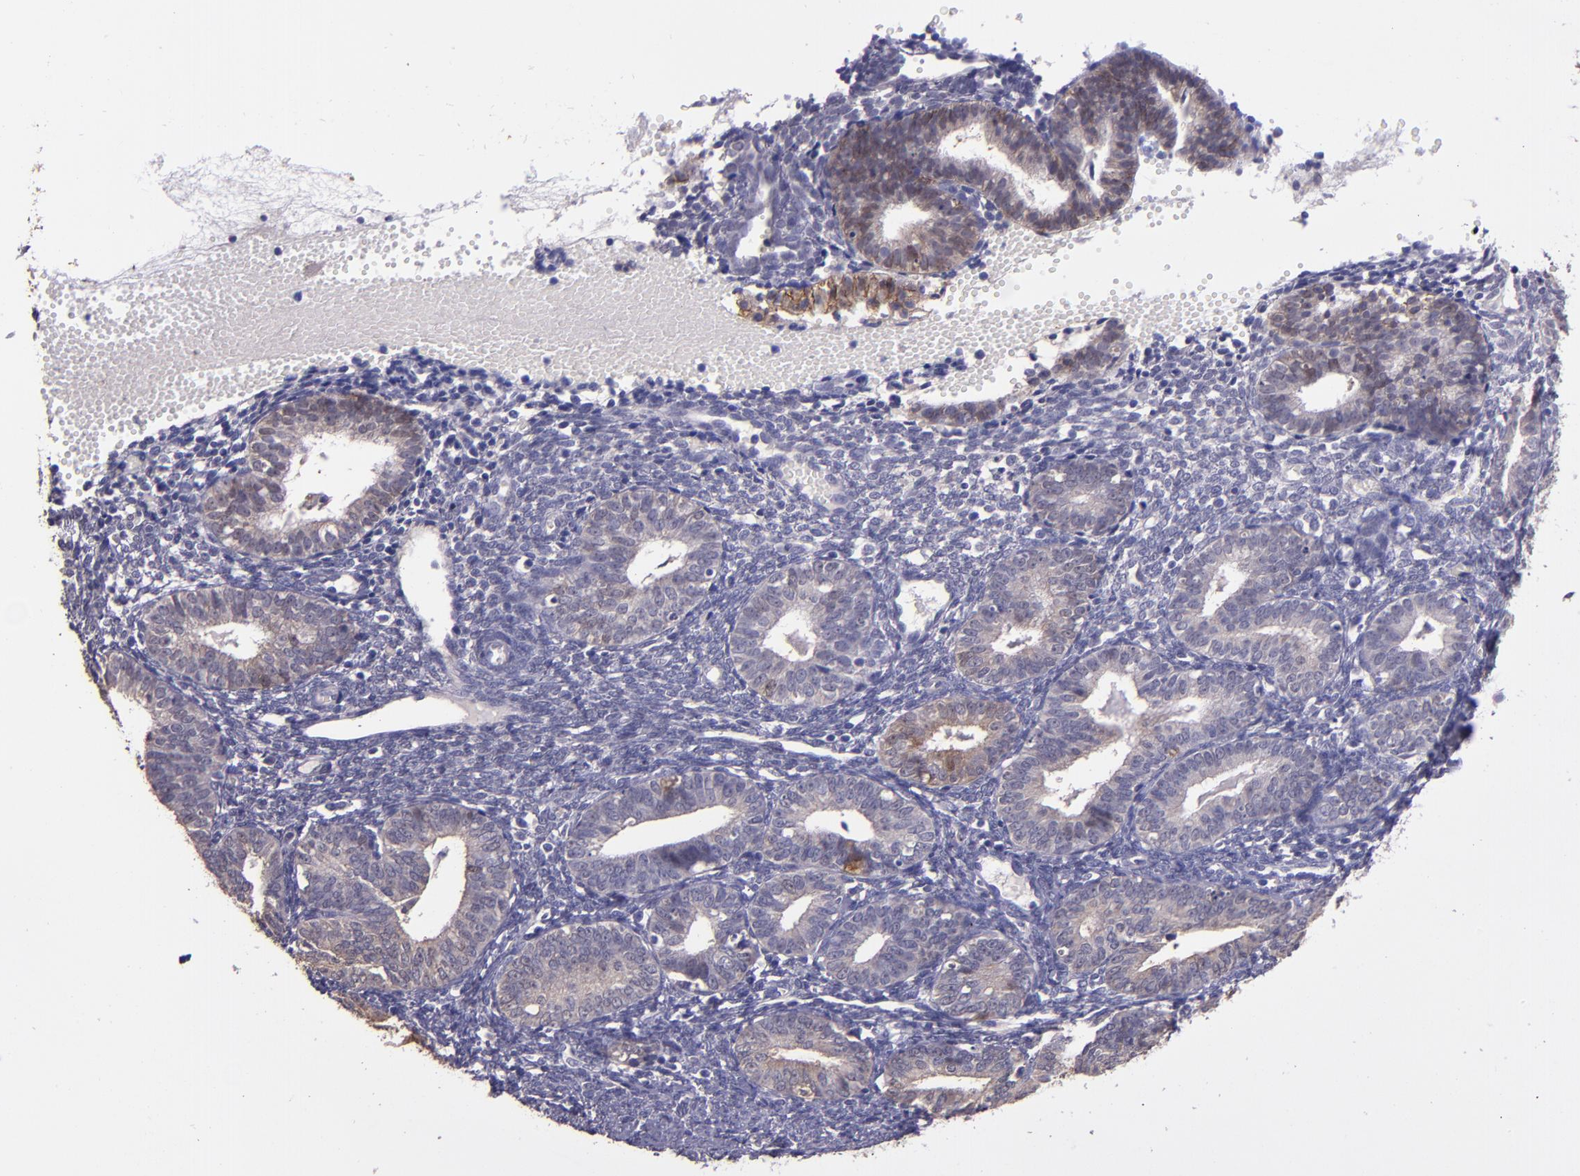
{"staining": {"intensity": "negative", "quantity": "none", "location": "none"}, "tissue": "endometrium", "cell_type": "Cells in endometrial stroma", "image_type": "normal", "snomed": [{"axis": "morphology", "description": "Normal tissue, NOS"}, {"axis": "topography", "description": "Endometrium"}], "caption": "Immunohistochemical staining of unremarkable human endometrium exhibits no significant expression in cells in endometrial stroma. Brightfield microscopy of immunohistochemistry stained with DAB (brown) and hematoxylin (blue), captured at high magnification.", "gene": "PAPPA", "patient": {"sex": "female", "age": 61}}